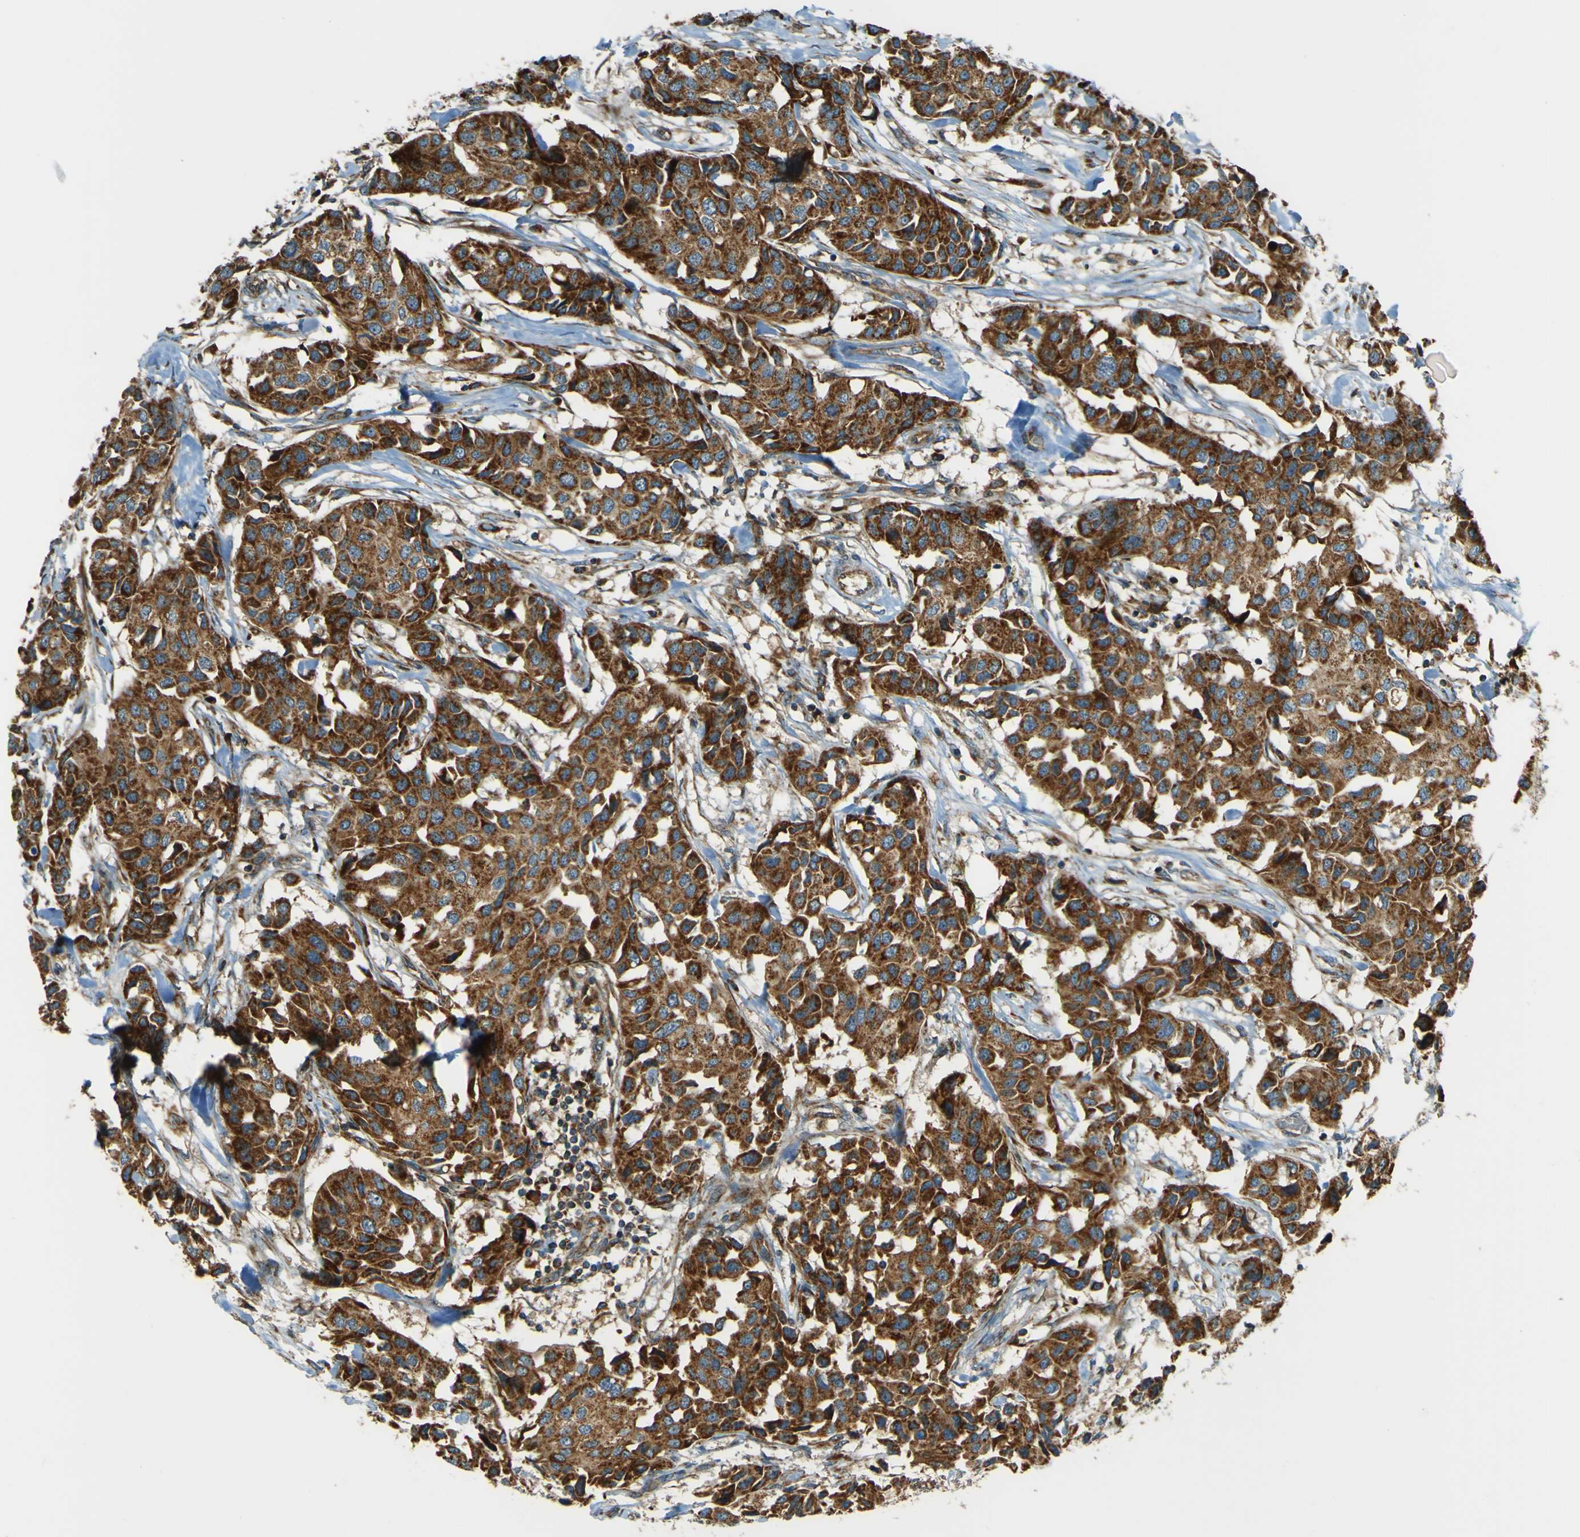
{"staining": {"intensity": "strong", "quantity": ">75%", "location": "cytoplasmic/membranous"}, "tissue": "breast cancer", "cell_type": "Tumor cells", "image_type": "cancer", "snomed": [{"axis": "morphology", "description": "Duct carcinoma"}, {"axis": "topography", "description": "Breast"}], "caption": "Breast cancer was stained to show a protein in brown. There is high levels of strong cytoplasmic/membranous staining in approximately >75% of tumor cells. (Stains: DAB in brown, nuclei in blue, Microscopy: brightfield microscopy at high magnification).", "gene": "DNAJC5", "patient": {"sex": "female", "age": 80}}